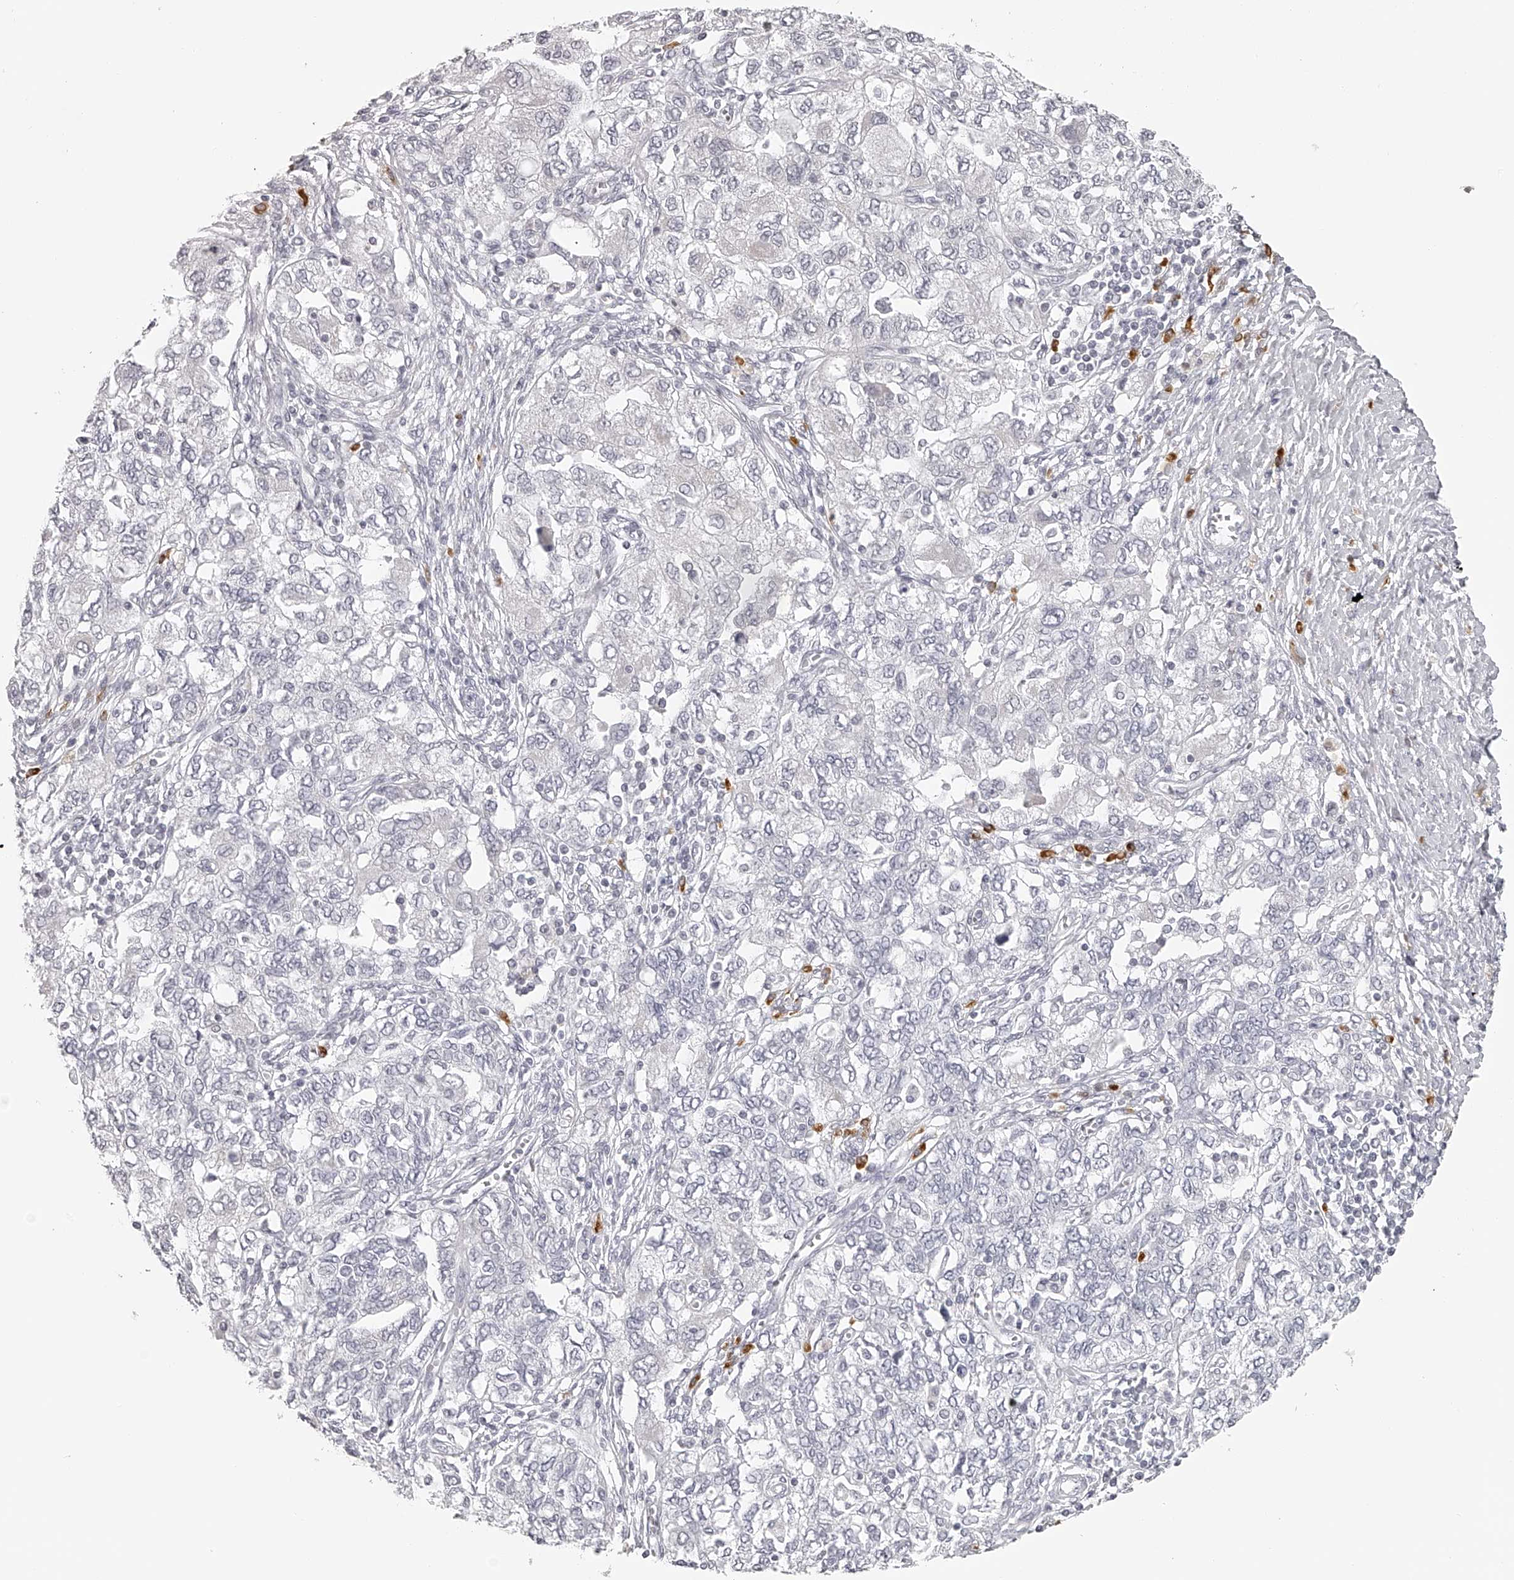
{"staining": {"intensity": "negative", "quantity": "none", "location": "none"}, "tissue": "ovarian cancer", "cell_type": "Tumor cells", "image_type": "cancer", "snomed": [{"axis": "morphology", "description": "Carcinoma, NOS"}, {"axis": "morphology", "description": "Cystadenocarcinoma, serous, NOS"}, {"axis": "topography", "description": "Ovary"}], "caption": "There is no significant expression in tumor cells of ovarian cancer.", "gene": "SEC11C", "patient": {"sex": "female", "age": 69}}